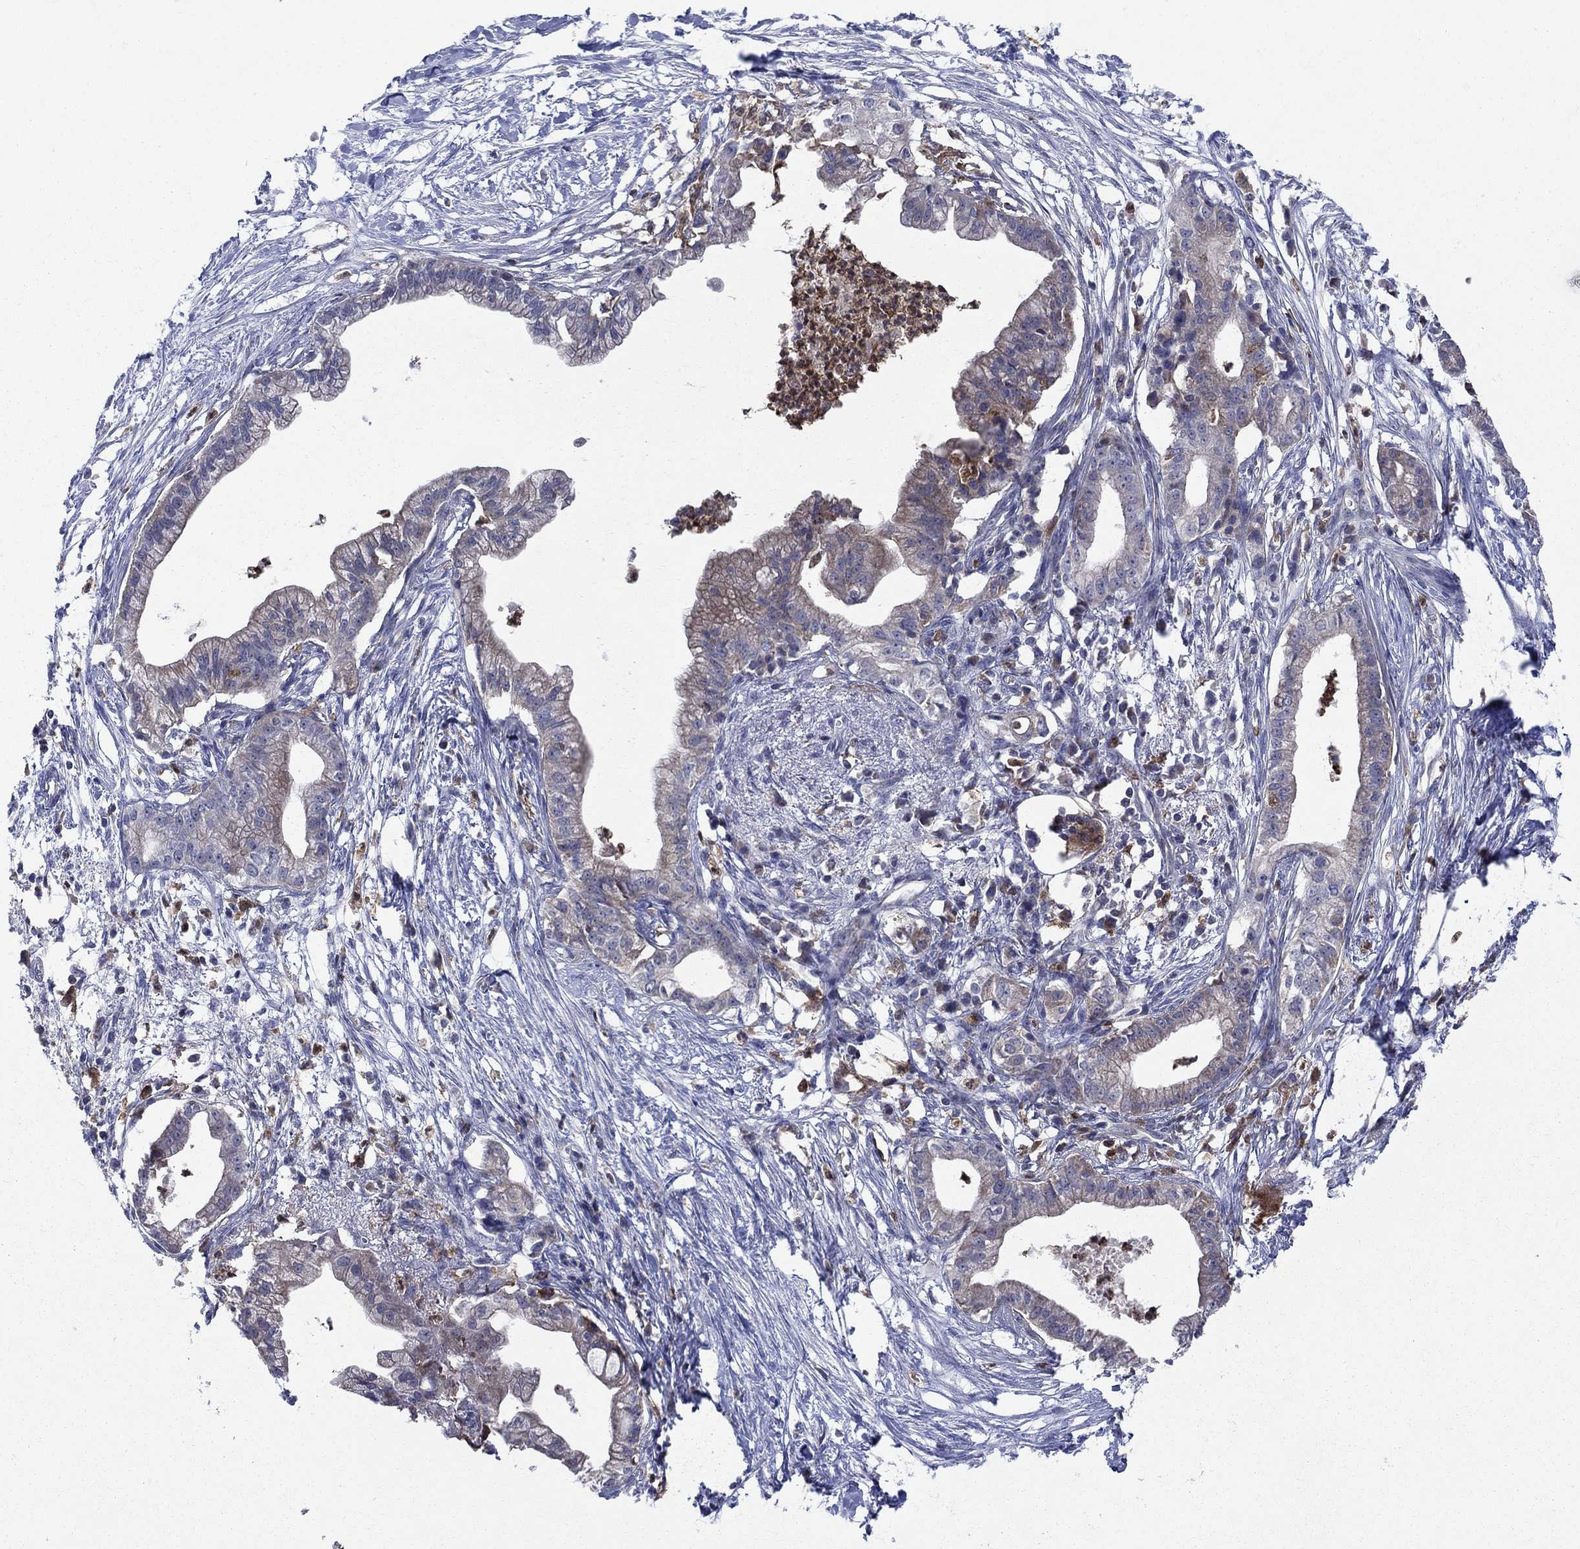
{"staining": {"intensity": "weak", "quantity": "<25%", "location": "cytoplasmic/membranous"}, "tissue": "pancreatic cancer", "cell_type": "Tumor cells", "image_type": "cancer", "snomed": [{"axis": "morphology", "description": "Normal tissue, NOS"}, {"axis": "morphology", "description": "Adenocarcinoma, NOS"}, {"axis": "topography", "description": "Pancreas"}], "caption": "The immunohistochemistry (IHC) image has no significant positivity in tumor cells of pancreatic cancer (adenocarcinoma) tissue.", "gene": "RNF19B", "patient": {"sex": "female", "age": 58}}